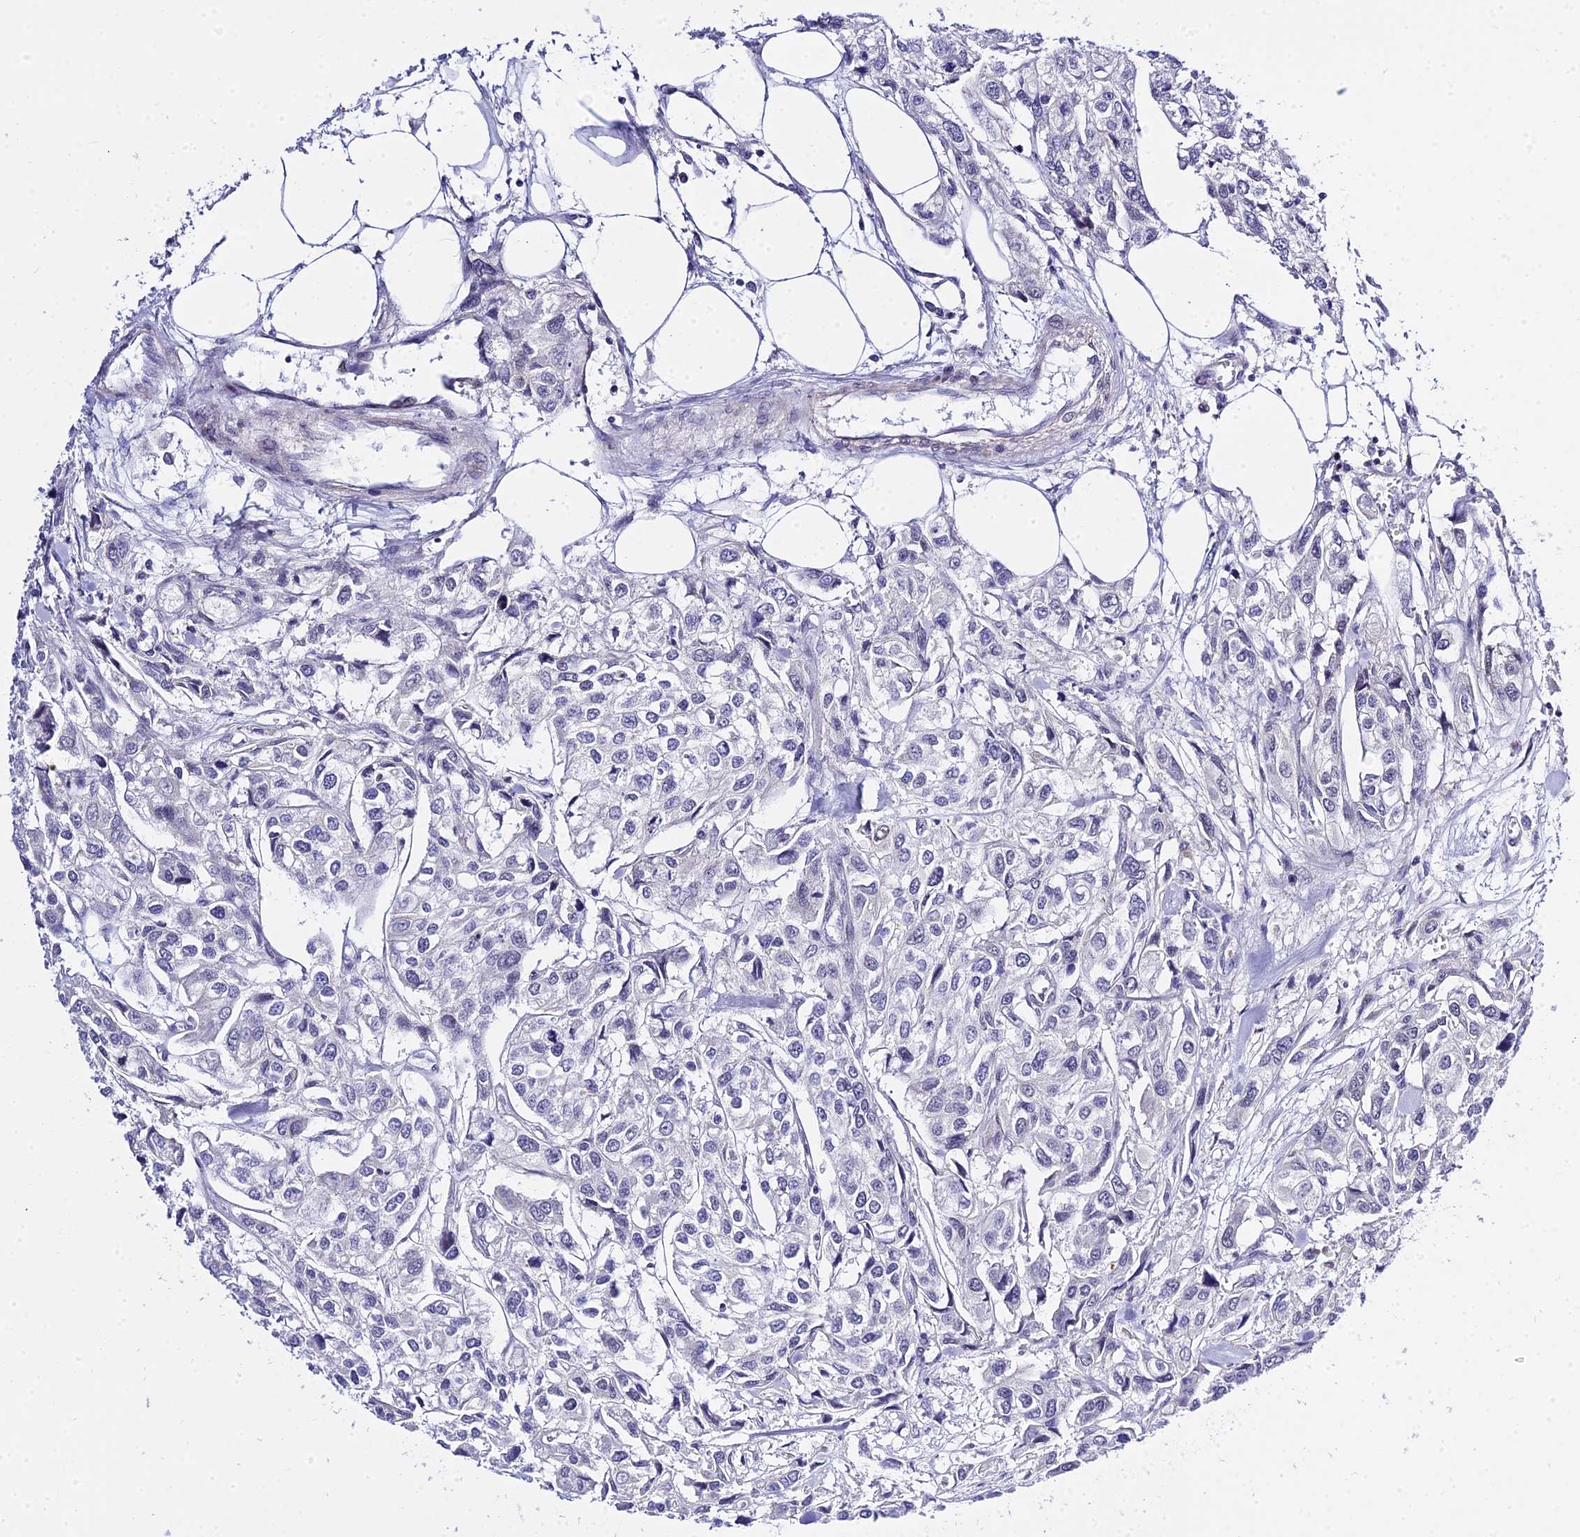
{"staining": {"intensity": "negative", "quantity": "none", "location": "none"}, "tissue": "urothelial cancer", "cell_type": "Tumor cells", "image_type": "cancer", "snomed": [{"axis": "morphology", "description": "Urothelial carcinoma, High grade"}, {"axis": "topography", "description": "Urinary bladder"}], "caption": "Urothelial cancer was stained to show a protein in brown. There is no significant staining in tumor cells.", "gene": "ZNF628", "patient": {"sex": "male", "age": 67}}